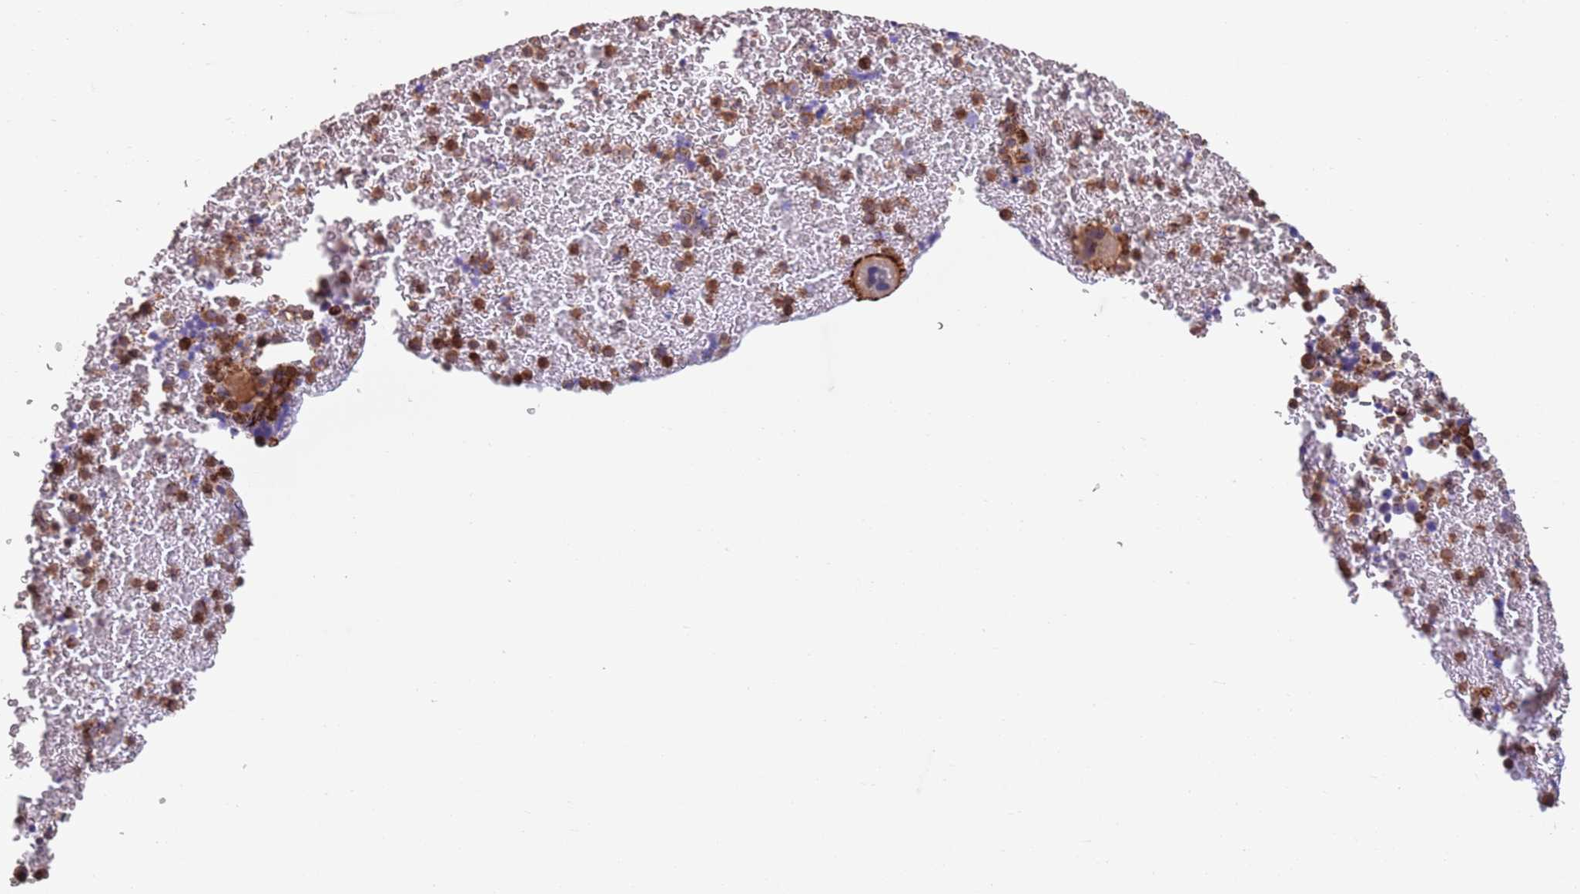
{"staining": {"intensity": "moderate", "quantity": "25%-75%", "location": "cytoplasmic/membranous"}, "tissue": "bone marrow", "cell_type": "Hematopoietic cells", "image_type": "normal", "snomed": [{"axis": "morphology", "description": "Normal tissue, NOS"}, {"axis": "topography", "description": "Bone marrow"}], "caption": "Protein analysis of unremarkable bone marrow demonstrates moderate cytoplasmic/membranous expression in approximately 25%-75% of hematopoietic cells.", "gene": "ZMYM5", "patient": {"sex": "male", "age": 11}}